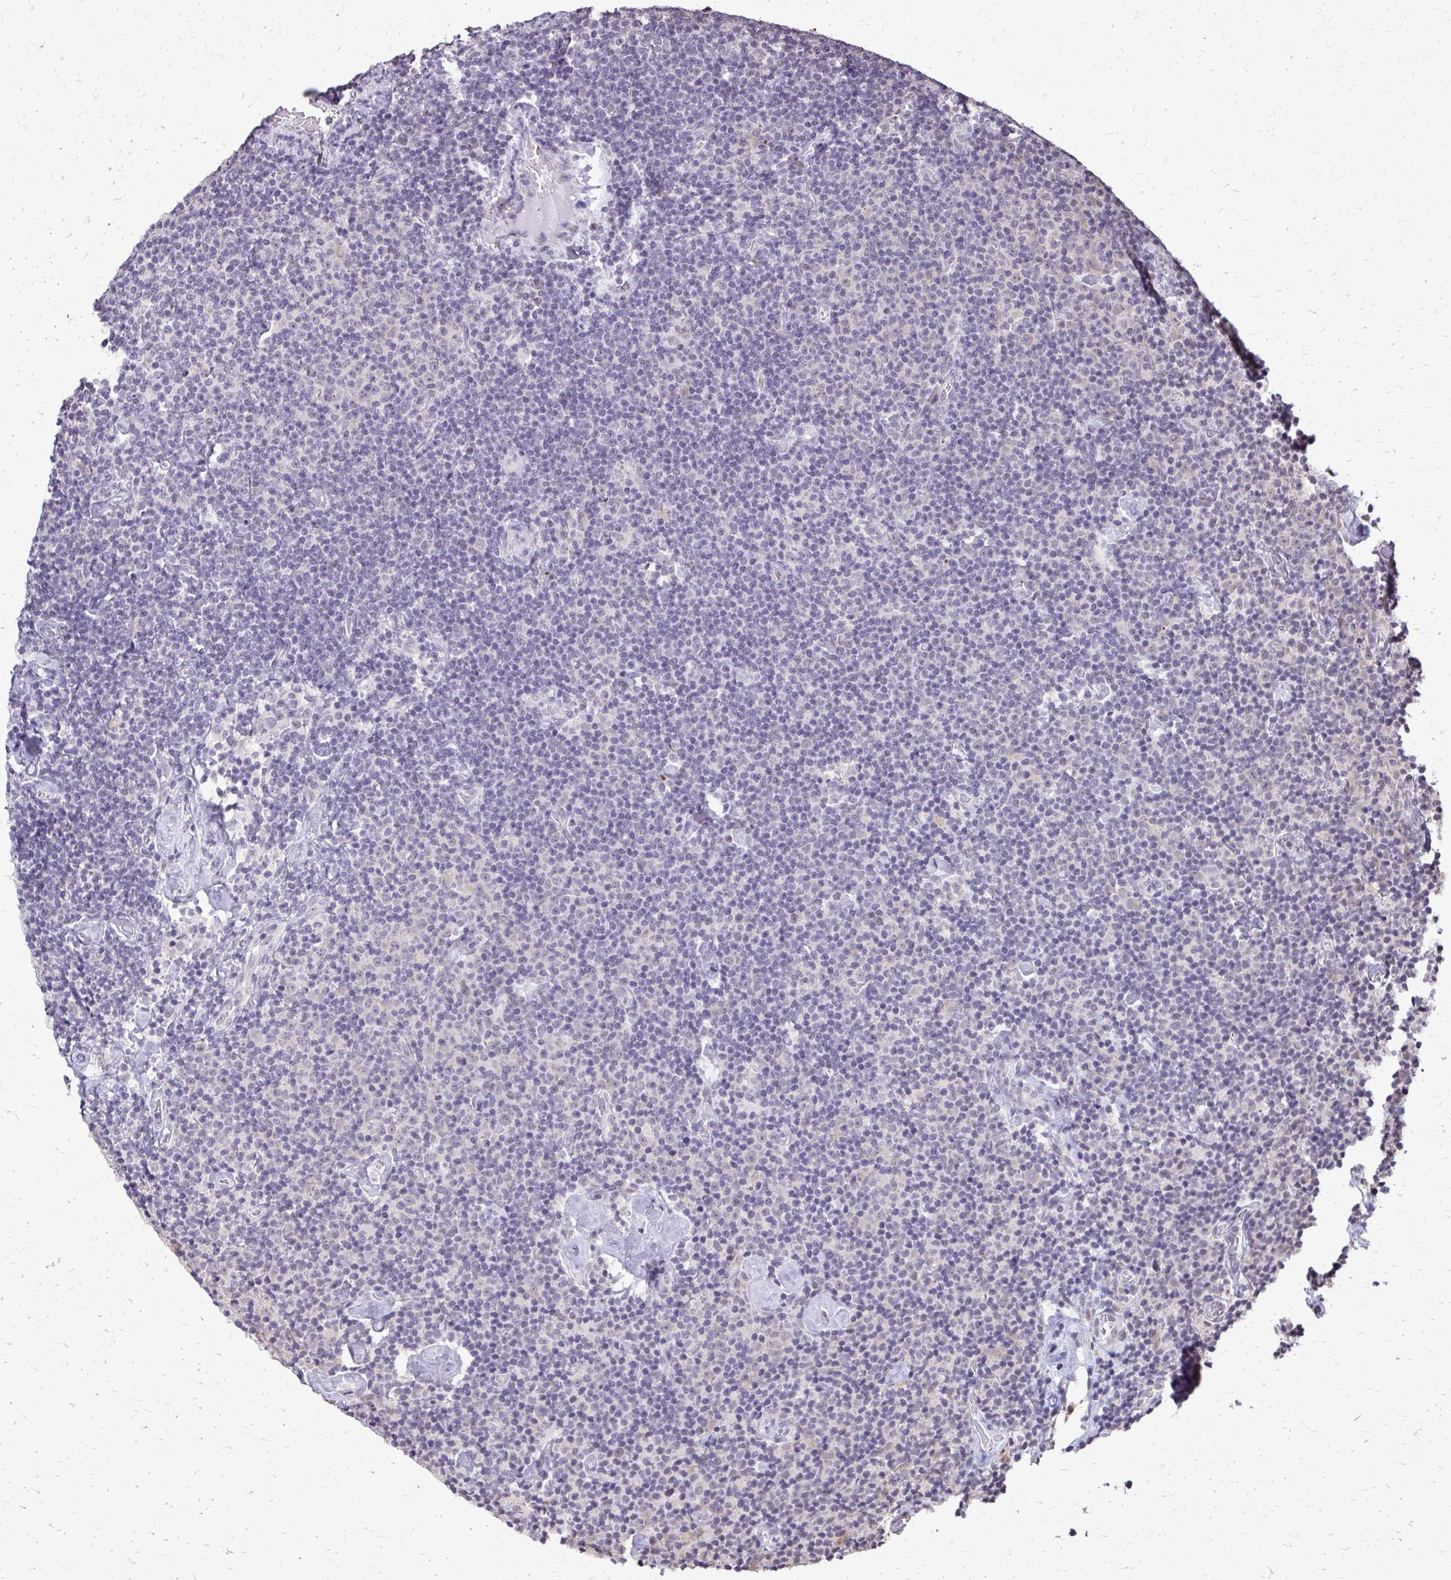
{"staining": {"intensity": "negative", "quantity": "none", "location": "none"}, "tissue": "lymphoma", "cell_type": "Tumor cells", "image_type": "cancer", "snomed": [{"axis": "morphology", "description": "Malignant lymphoma, non-Hodgkin's type, Low grade"}, {"axis": "topography", "description": "Lymph node"}], "caption": "There is no significant staining in tumor cells of malignant lymphoma, non-Hodgkin's type (low-grade).", "gene": "AKAP5", "patient": {"sex": "male", "age": 81}}